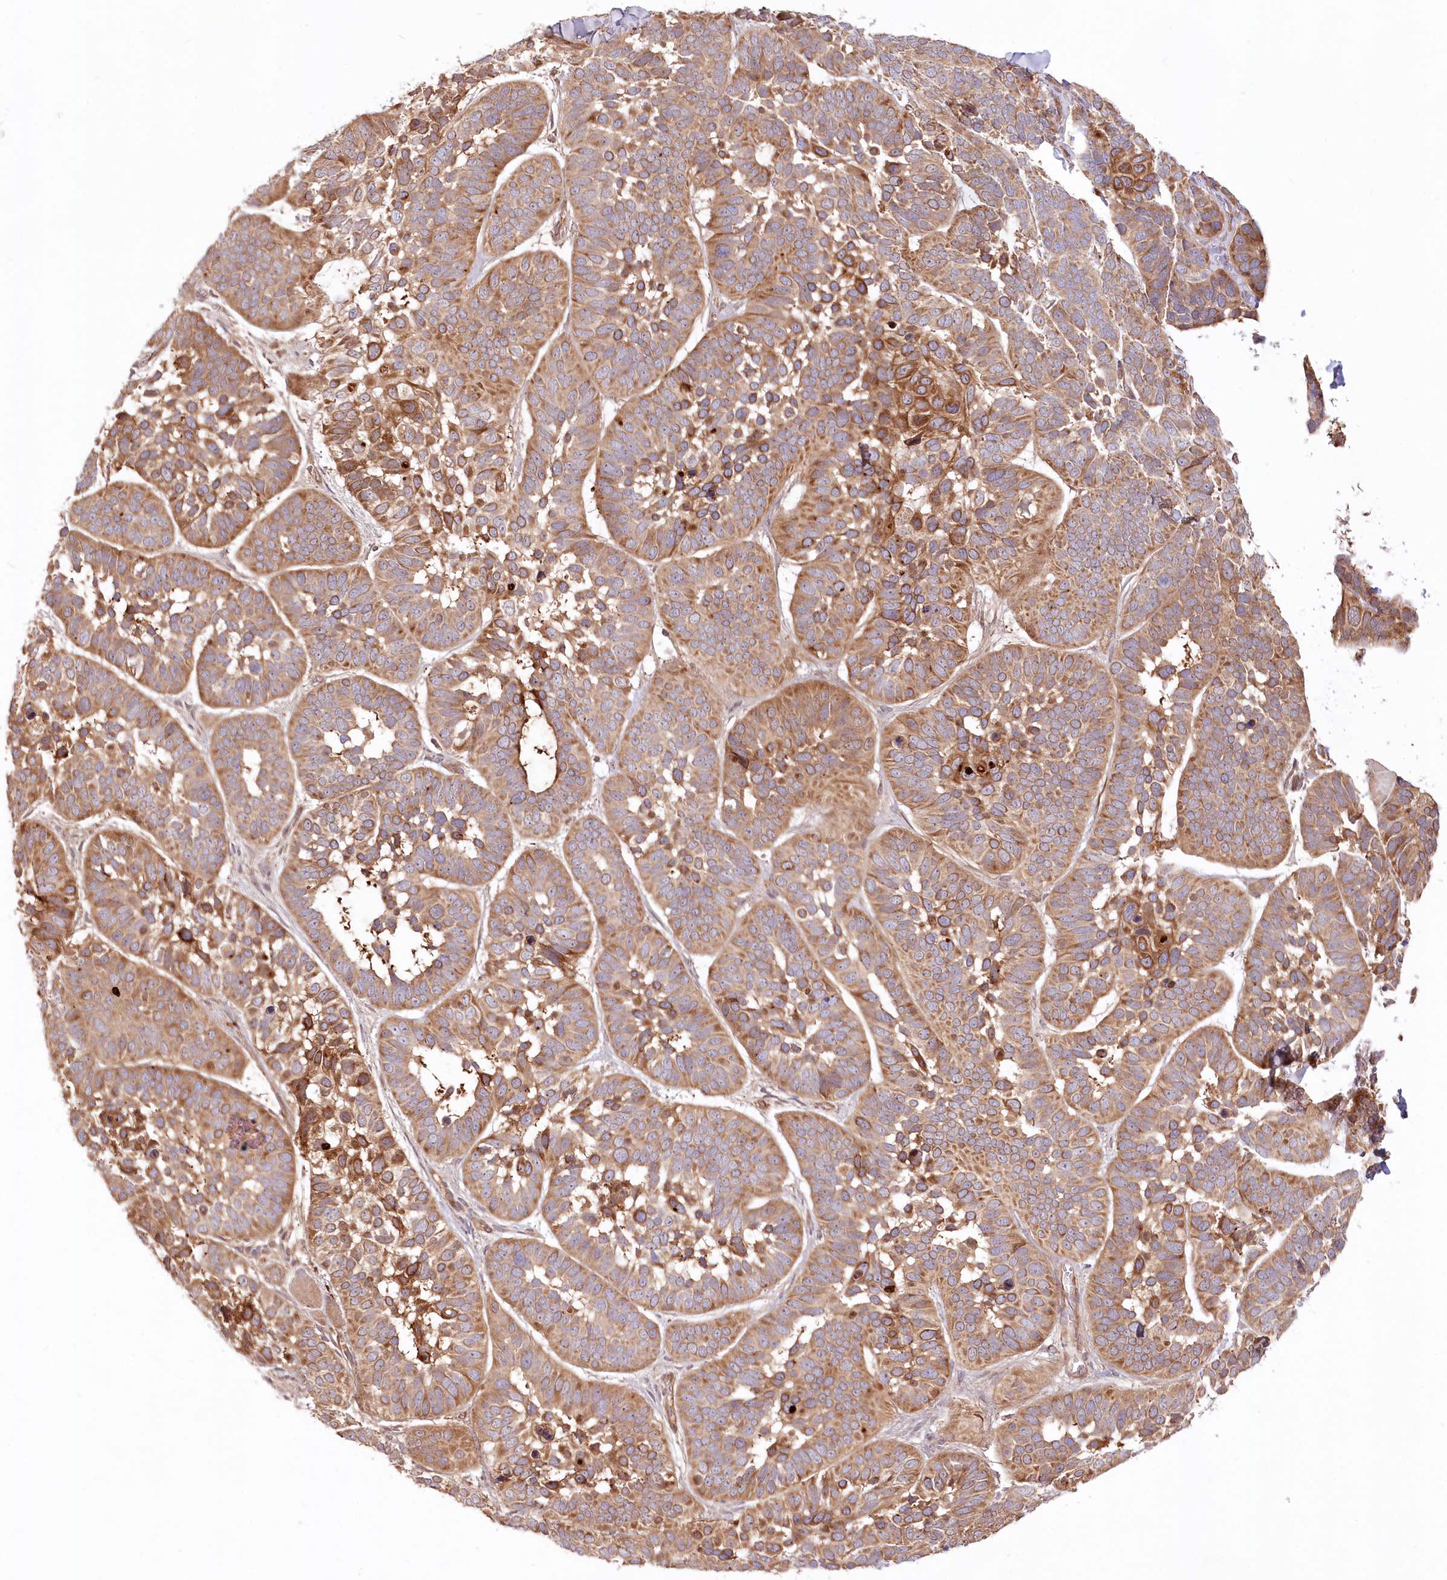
{"staining": {"intensity": "moderate", "quantity": ">75%", "location": "cytoplasmic/membranous"}, "tissue": "skin cancer", "cell_type": "Tumor cells", "image_type": "cancer", "snomed": [{"axis": "morphology", "description": "Basal cell carcinoma"}, {"axis": "topography", "description": "Skin"}], "caption": "Skin basal cell carcinoma tissue displays moderate cytoplasmic/membranous positivity in approximately >75% of tumor cells, visualized by immunohistochemistry.", "gene": "CEP70", "patient": {"sex": "male", "age": 62}}